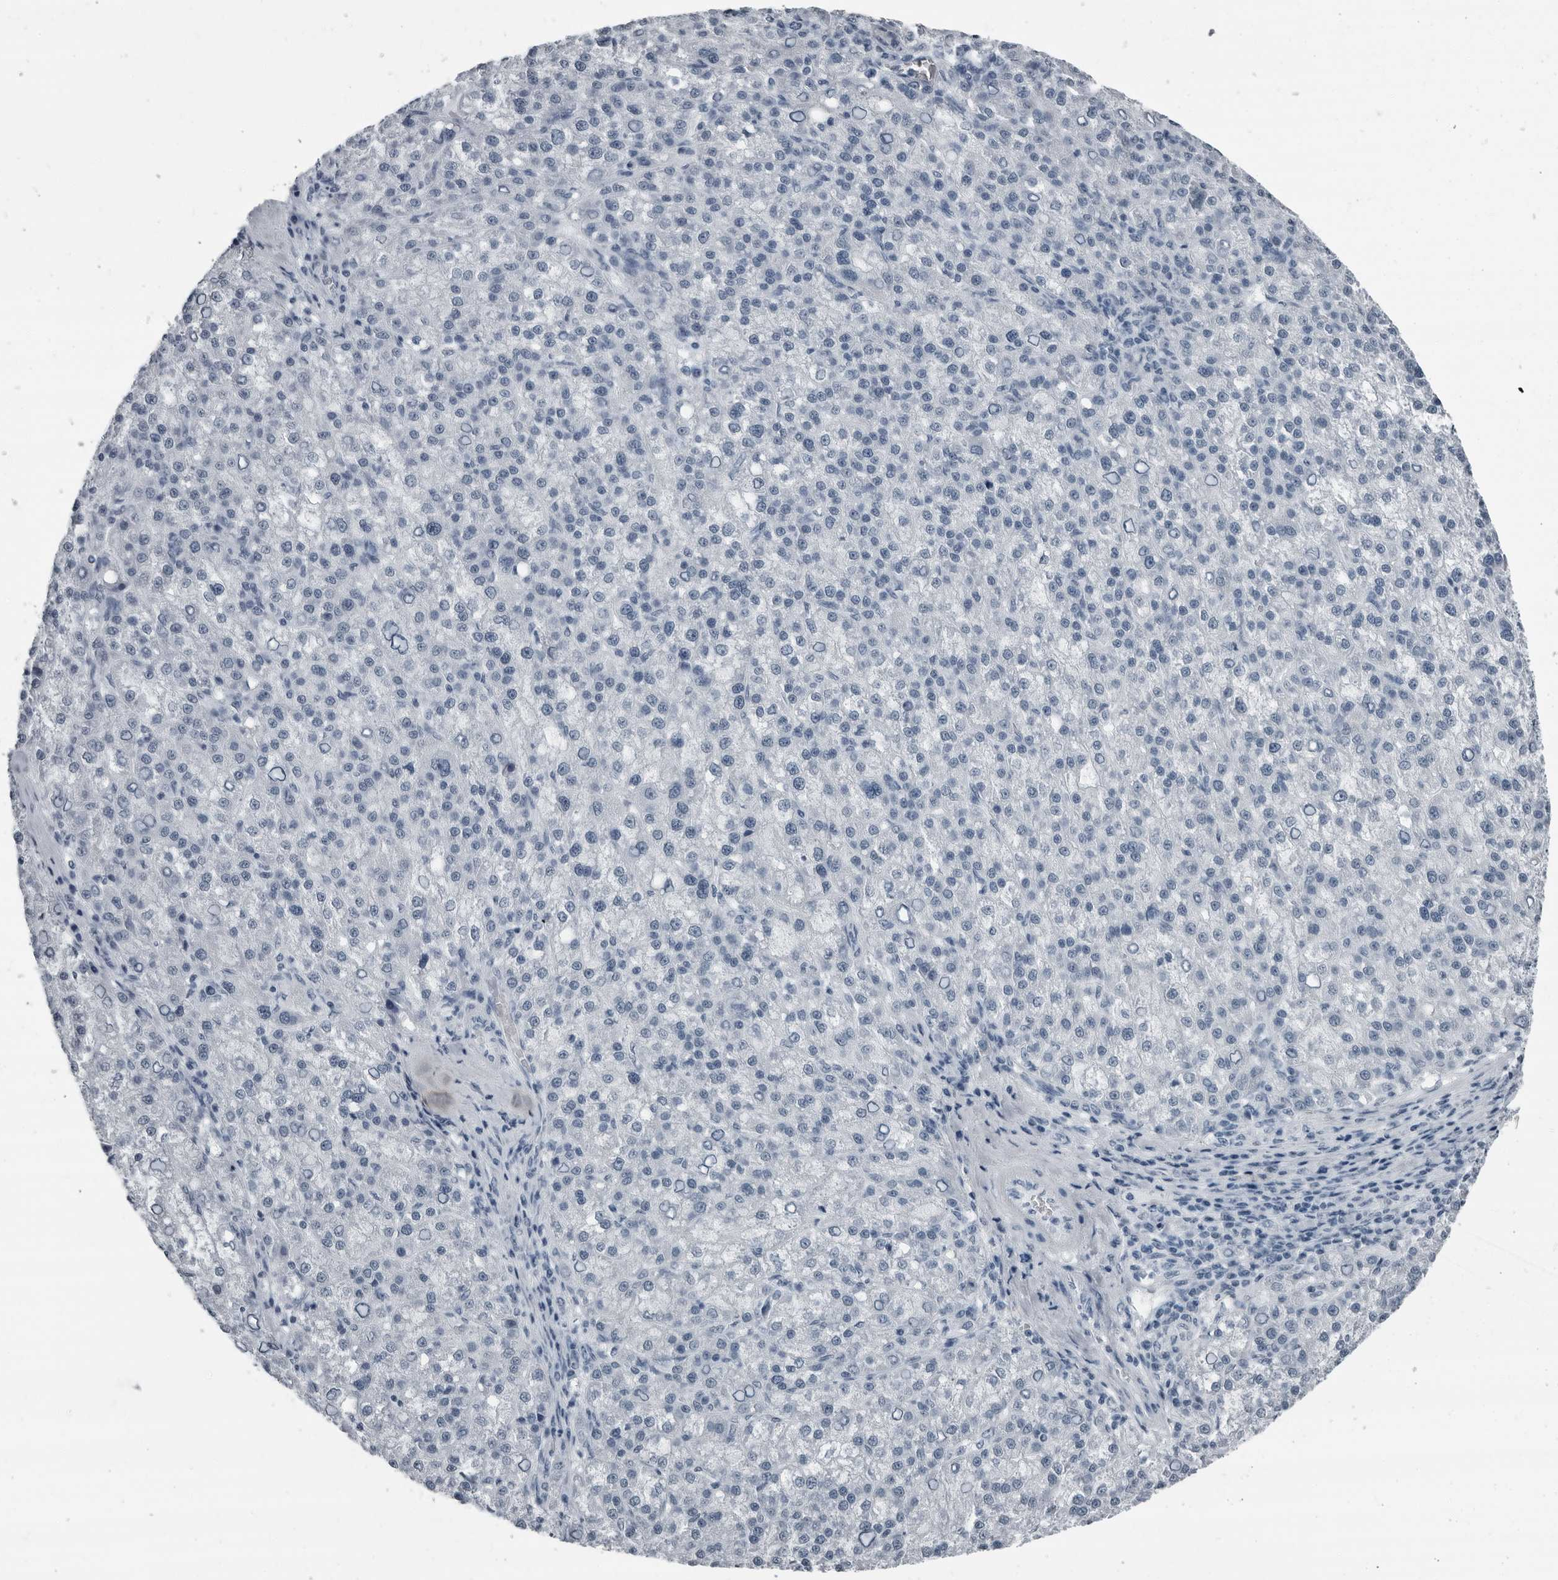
{"staining": {"intensity": "negative", "quantity": "none", "location": "none"}, "tissue": "liver cancer", "cell_type": "Tumor cells", "image_type": "cancer", "snomed": [{"axis": "morphology", "description": "Carcinoma, Hepatocellular, NOS"}, {"axis": "topography", "description": "Liver"}], "caption": "This is an immunohistochemistry image of hepatocellular carcinoma (liver). There is no expression in tumor cells.", "gene": "PRSS1", "patient": {"sex": "female", "age": 58}}